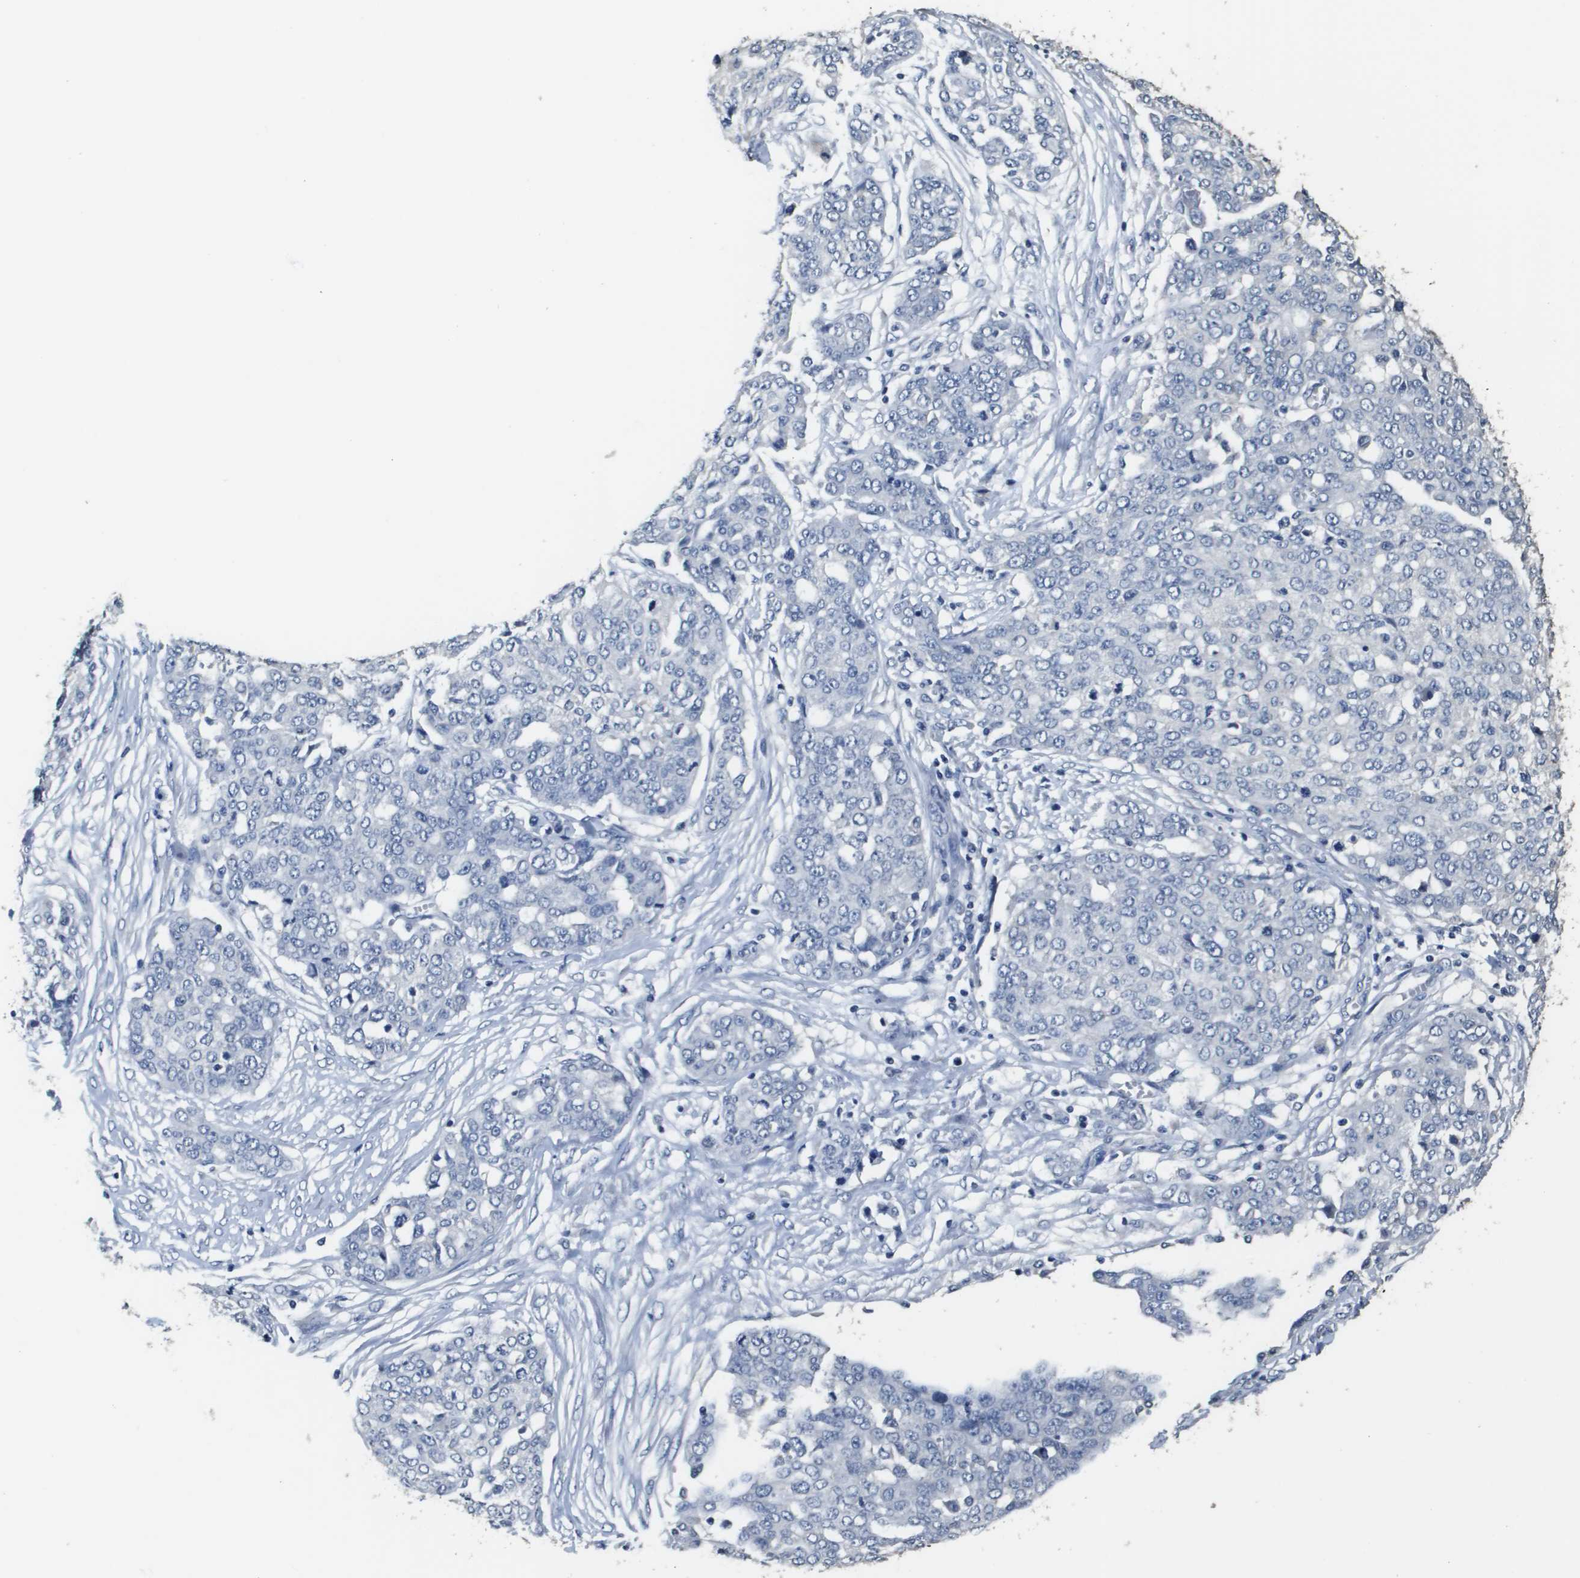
{"staining": {"intensity": "negative", "quantity": "none", "location": "none"}, "tissue": "ovarian cancer", "cell_type": "Tumor cells", "image_type": "cancer", "snomed": [{"axis": "morphology", "description": "Cystadenocarcinoma, serous, NOS"}, {"axis": "topography", "description": "Soft tissue"}, {"axis": "topography", "description": "Ovary"}], "caption": "A high-resolution micrograph shows IHC staining of ovarian cancer (serous cystadenocarcinoma), which shows no significant staining in tumor cells.", "gene": "MT3", "patient": {"sex": "female", "age": 57}}